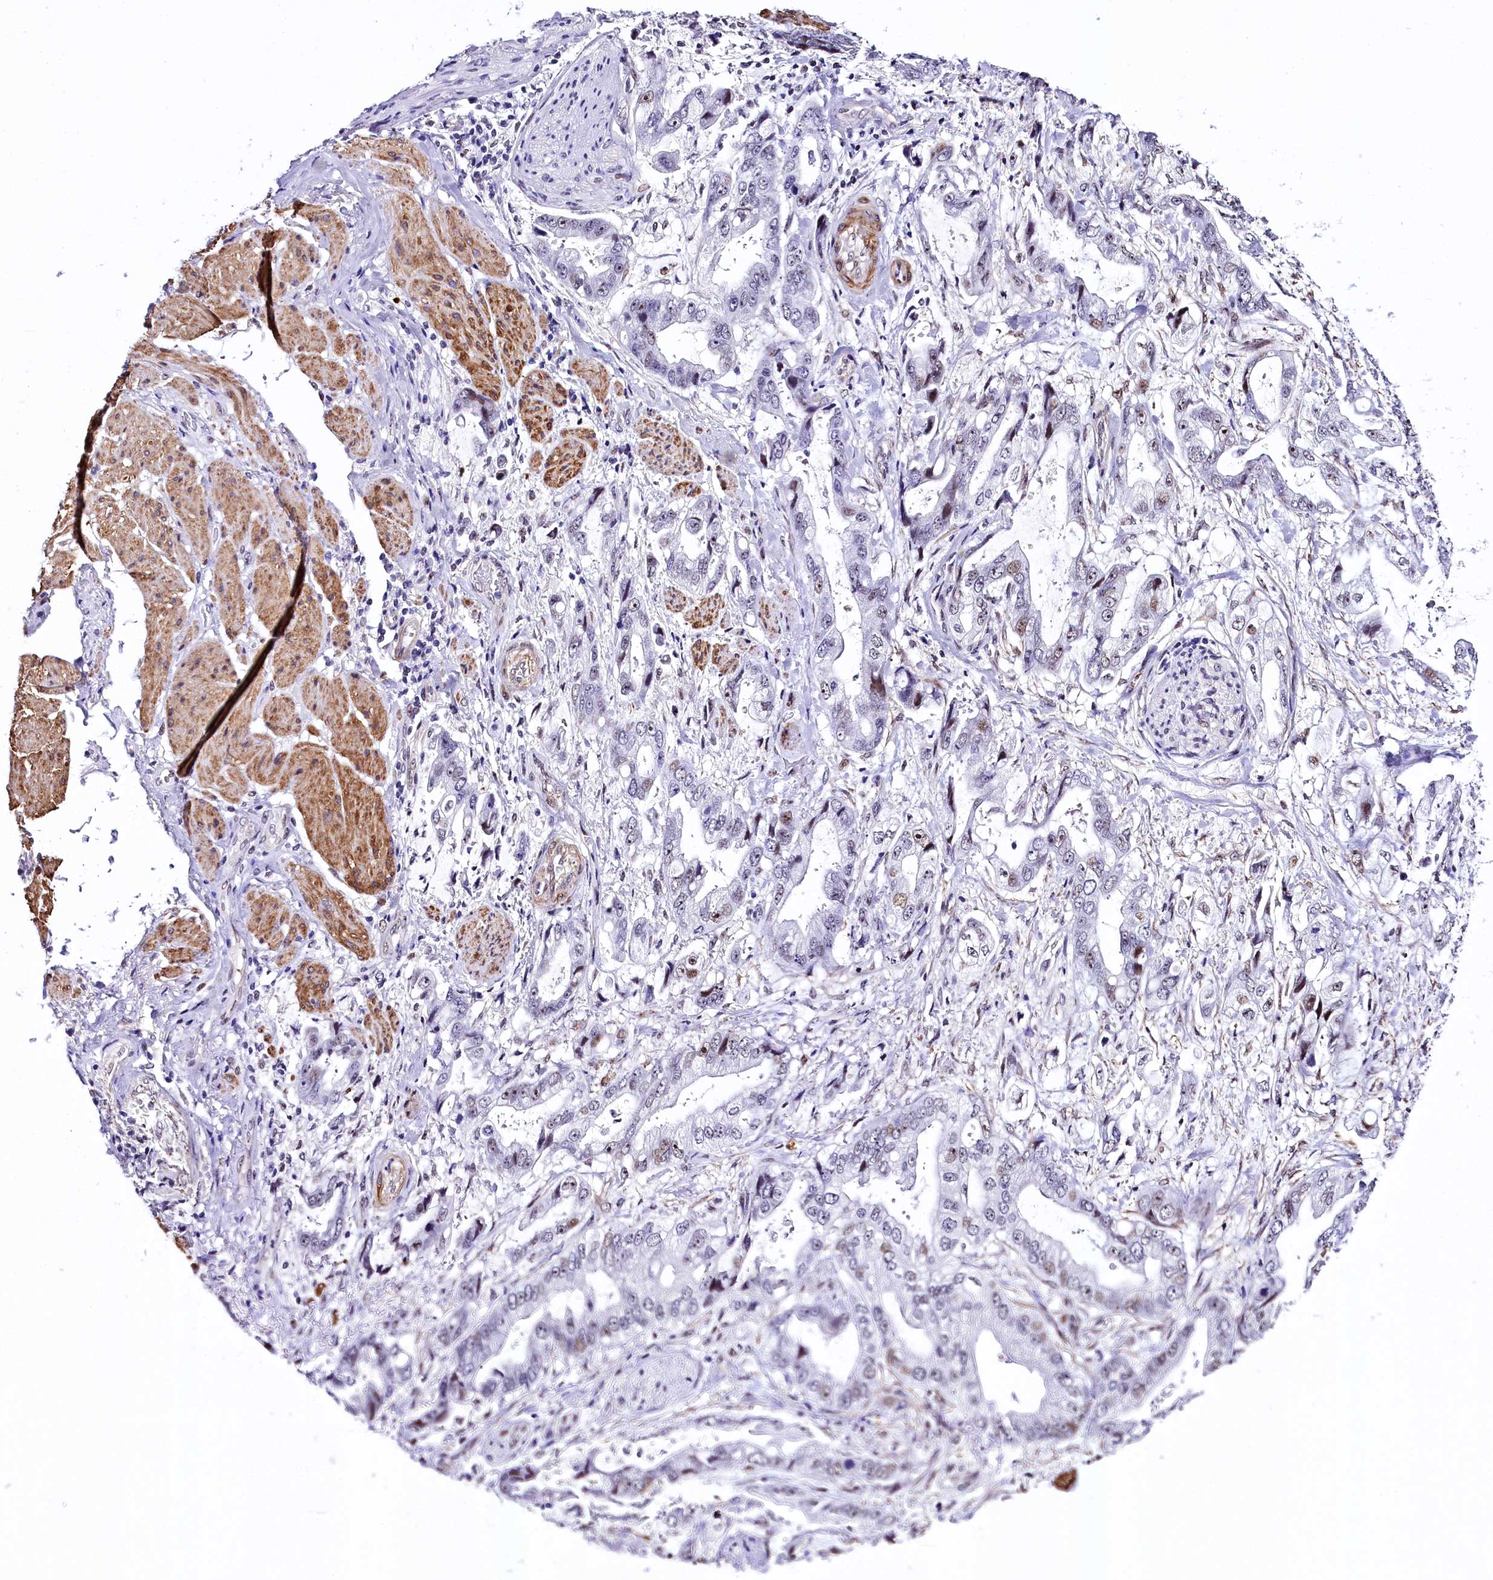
{"staining": {"intensity": "weak", "quantity": "<25%", "location": "nuclear"}, "tissue": "stomach cancer", "cell_type": "Tumor cells", "image_type": "cancer", "snomed": [{"axis": "morphology", "description": "Adenocarcinoma, NOS"}, {"axis": "topography", "description": "Stomach"}], "caption": "The IHC image has no significant staining in tumor cells of adenocarcinoma (stomach) tissue. (Stains: DAB IHC with hematoxylin counter stain, Microscopy: brightfield microscopy at high magnification).", "gene": "SAMD10", "patient": {"sex": "male", "age": 62}}